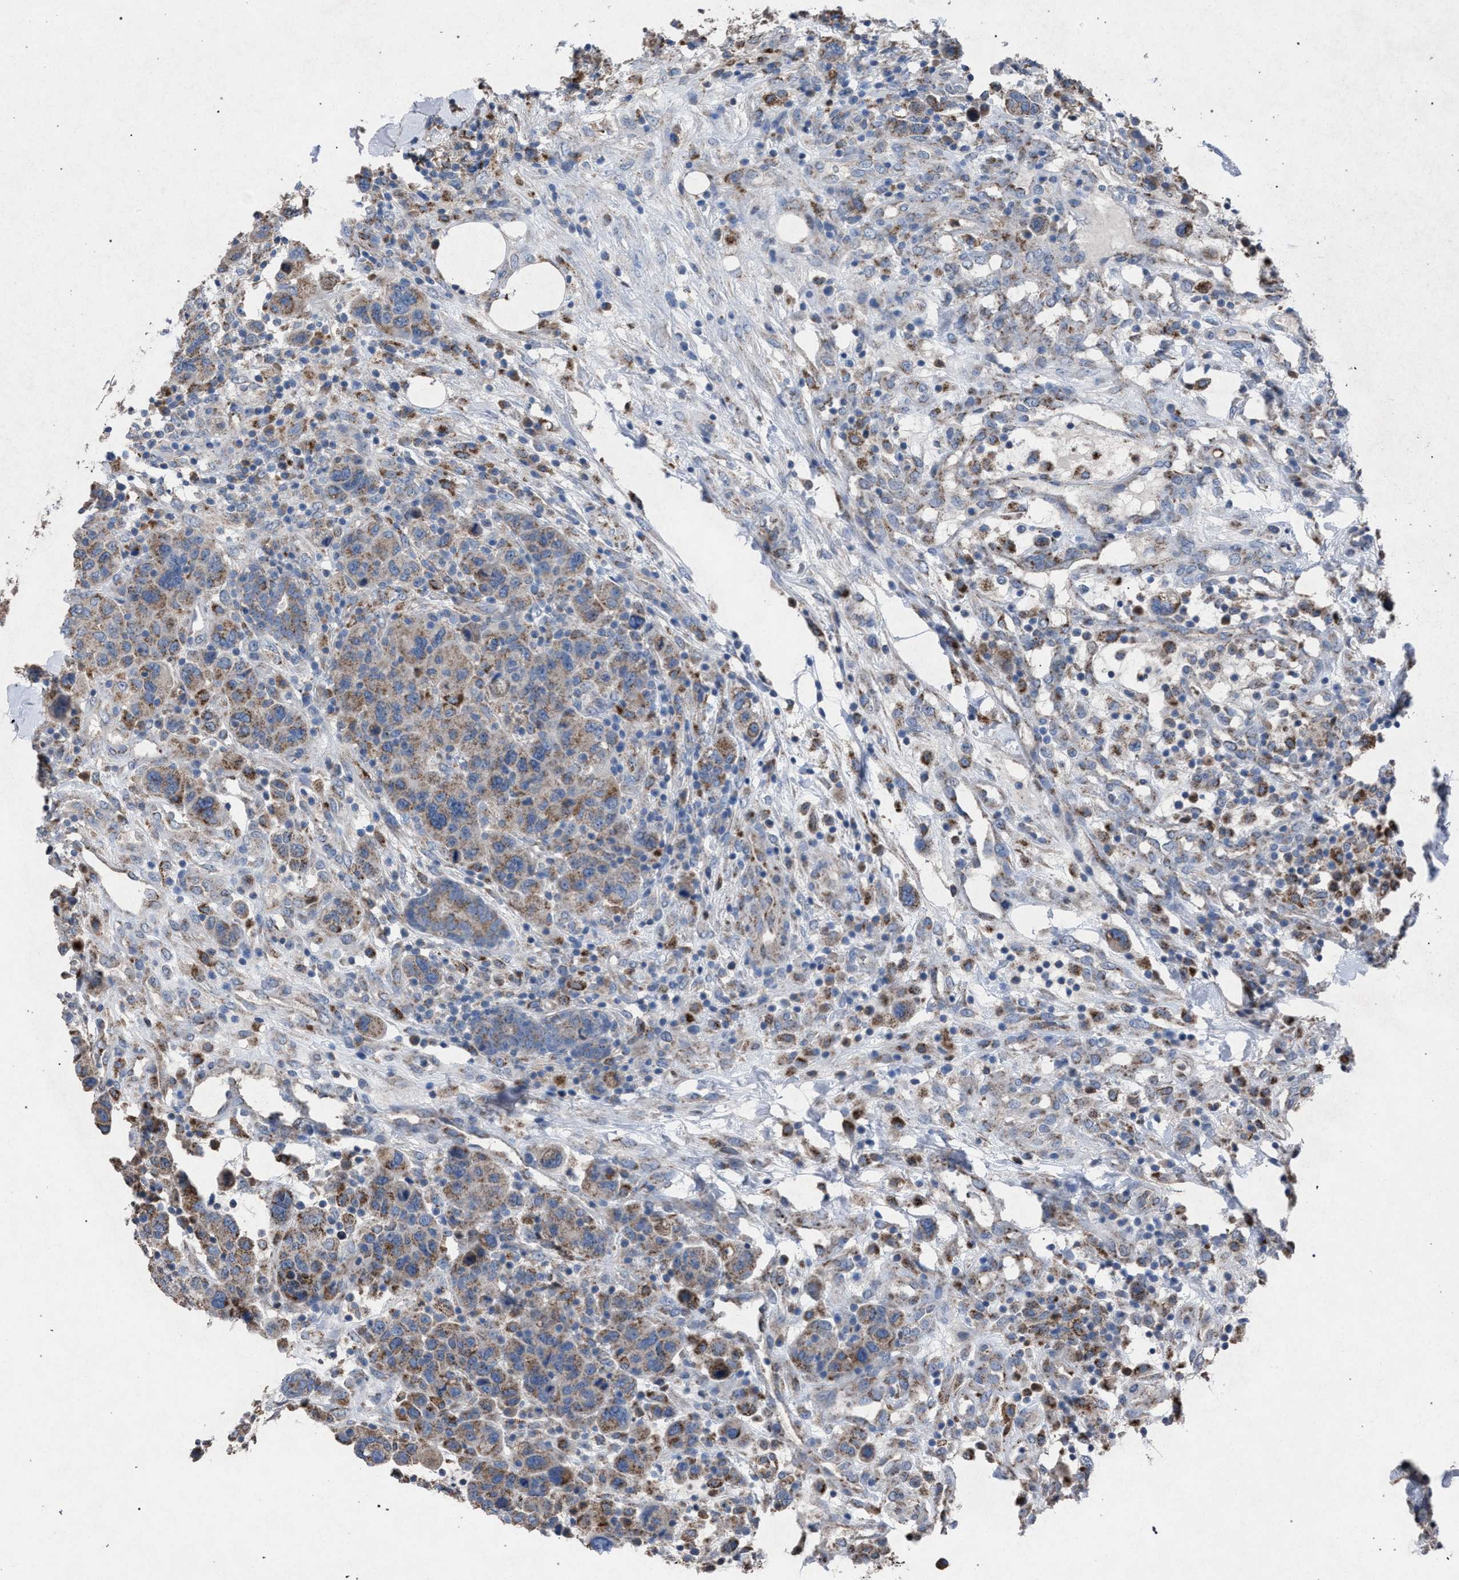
{"staining": {"intensity": "weak", "quantity": ">75%", "location": "cytoplasmic/membranous"}, "tissue": "breast cancer", "cell_type": "Tumor cells", "image_type": "cancer", "snomed": [{"axis": "morphology", "description": "Duct carcinoma"}, {"axis": "topography", "description": "Breast"}], "caption": "This is an image of immunohistochemistry (IHC) staining of breast cancer, which shows weak expression in the cytoplasmic/membranous of tumor cells.", "gene": "HSD17B4", "patient": {"sex": "female", "age": 37}}